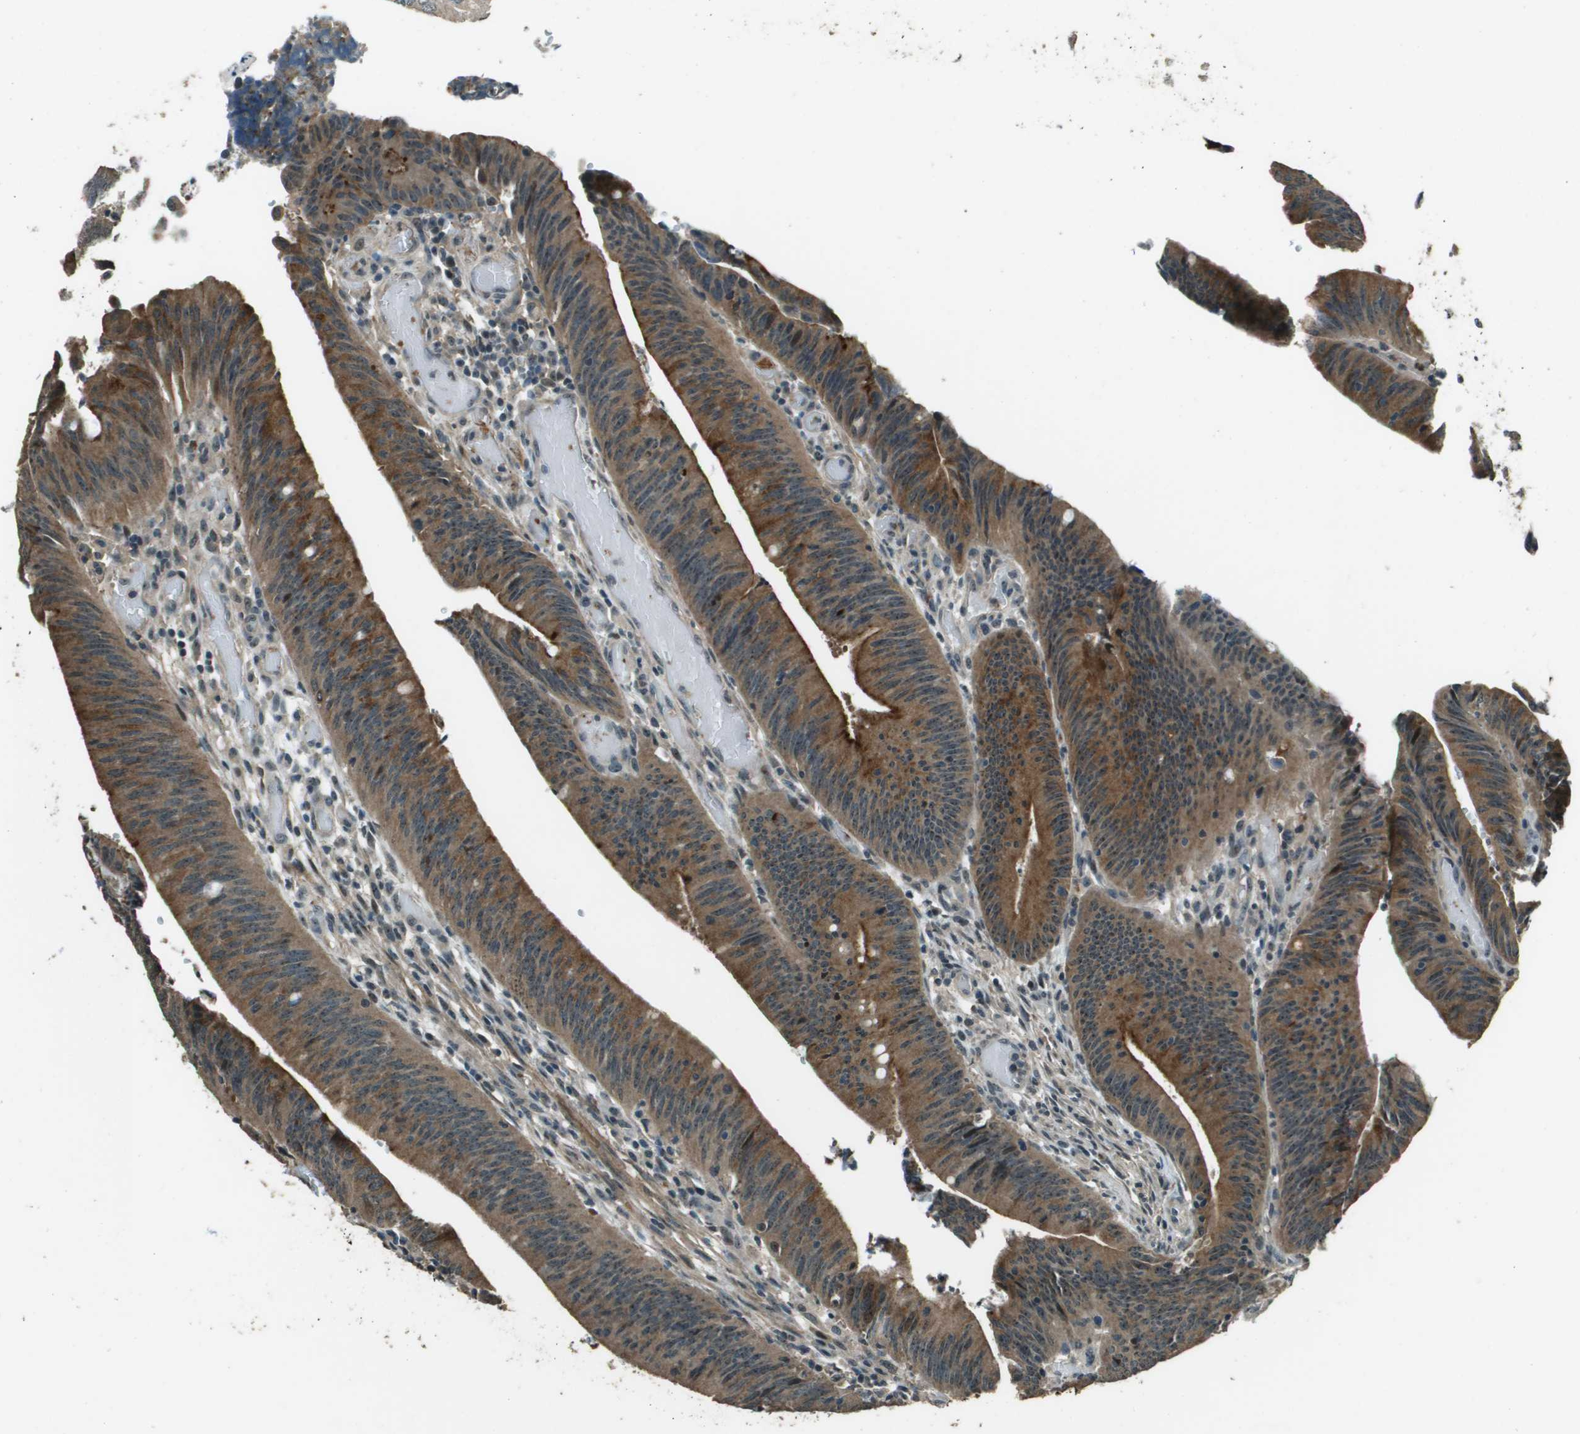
{"staining": {"intensity": "moderate", "quantity": ">75%", "location": "cytoplasmic/membranous"}, "tissue": "colorectal cancer", "cell_type": "Tumor cells", "image_type": "cancer", "snomed": [{"axis": "morphology", "description": "Normal tissue, NOS"}, {"axis": "morphology", "description": "Adenocarcinoma, NOS"}, {"axis": "topography", "description": "Rectum"}], "caption": "Human colorectal cancer stained with a brown dye reveals moderate cytoplasmic/membranous positive expression in approximately >75% of tumor cells.", "gene": "SDC3", "patient": {"sex": "female", "age": 66}}